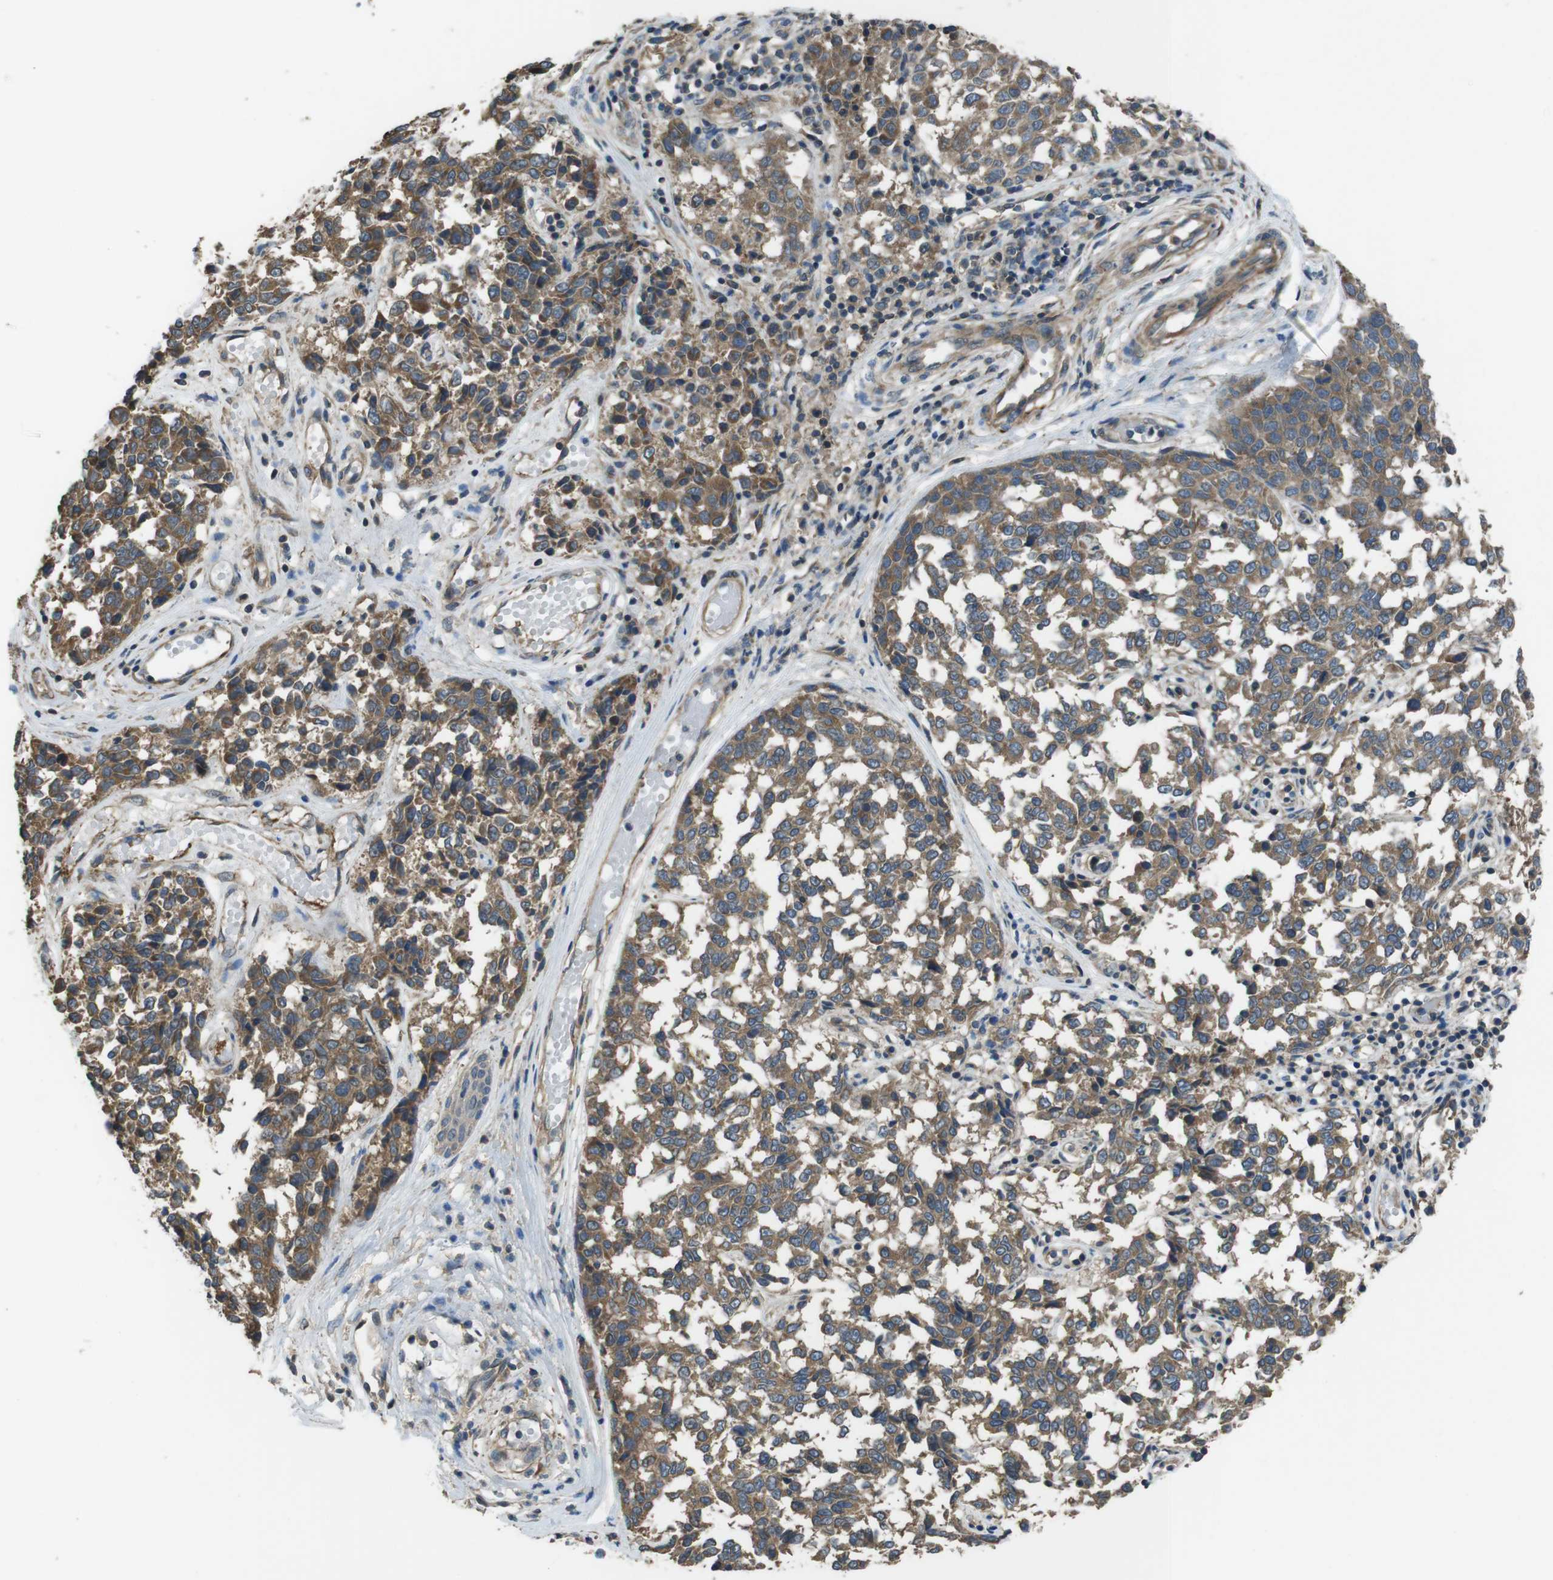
{"staining": {"intensity": "moderate", "quantity": ">75%", "location": "cytoplasmic/membranous"}, "tissue": "melanoma", "cell_type": "Tumor cells", "image_type": "cancer", "snomed": [{"axis": "morphology", "description": "Malignant melanoma, NOS"}, {"axis": "topography", "description": "Skin"}], "caption": "The immunohistochemical stain shows moderate cytoplasmic/membranous expression in tumor cells of malignant melanoma tissue. (Brightfield microscopy of DAB IHC at high magnification).", "gene": "FUT2", "patient": {"sex": "female", "age": 64}}